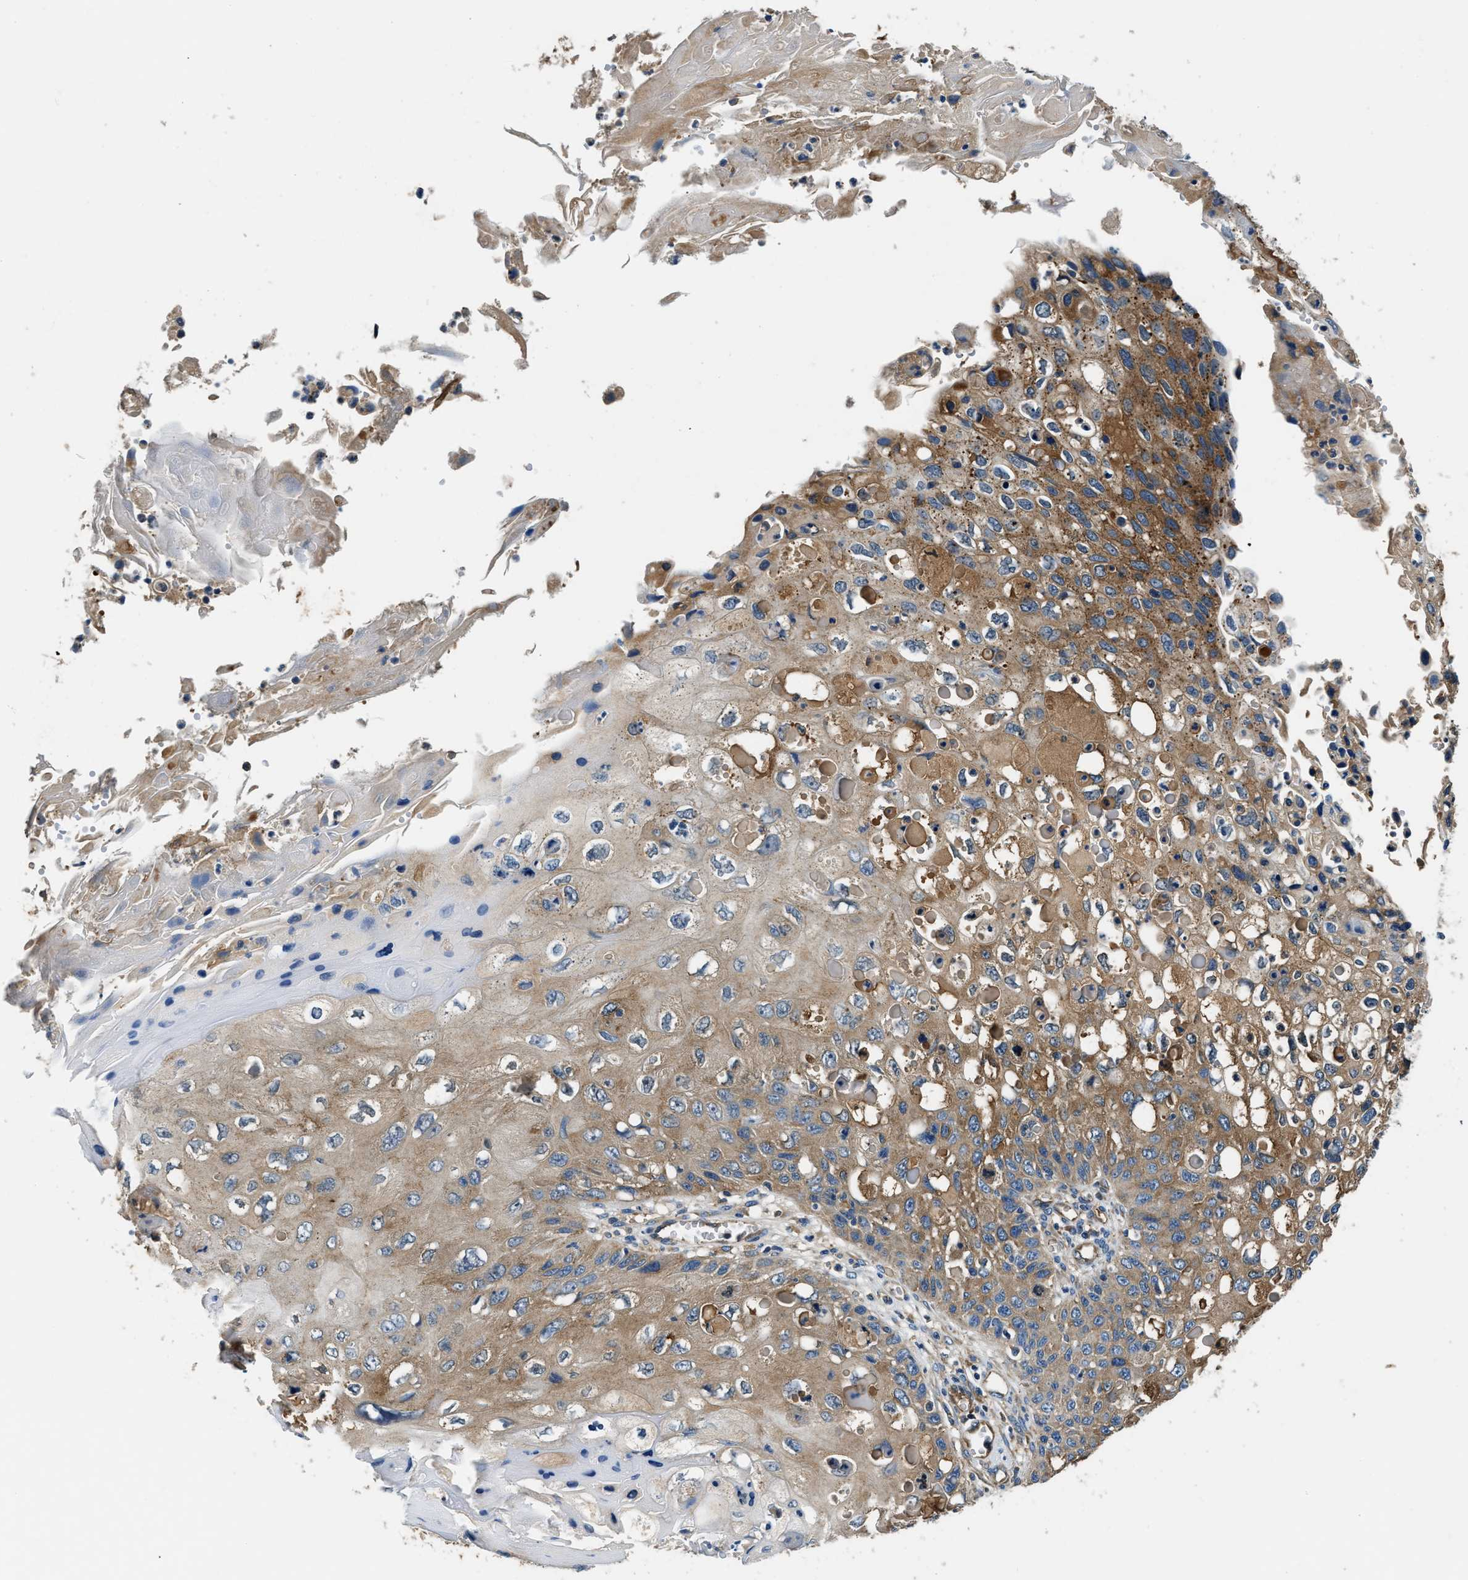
{"staining": {"intensity": "moderate", "quantity": ">75%", "location": "cytoplasmic/membranous"}, "tissue": "cervical cancer", "cell_type": "Tumor cells", "image_type": "cancer", "snomed": [{"axis": "morphology", "description": "Squamous cell carcinoma, NOS"}, {"axis": "topography", "description": "Cervix"}], "caption": "Human squamous cell carcinoma (cervical) stained for a protein (brown) displays moderate cytoplasmic/membranous positive staining in approximately >75% of tumor cells.", "gene": "EEA1", "patient": {"sex": "female", "age": 70}}